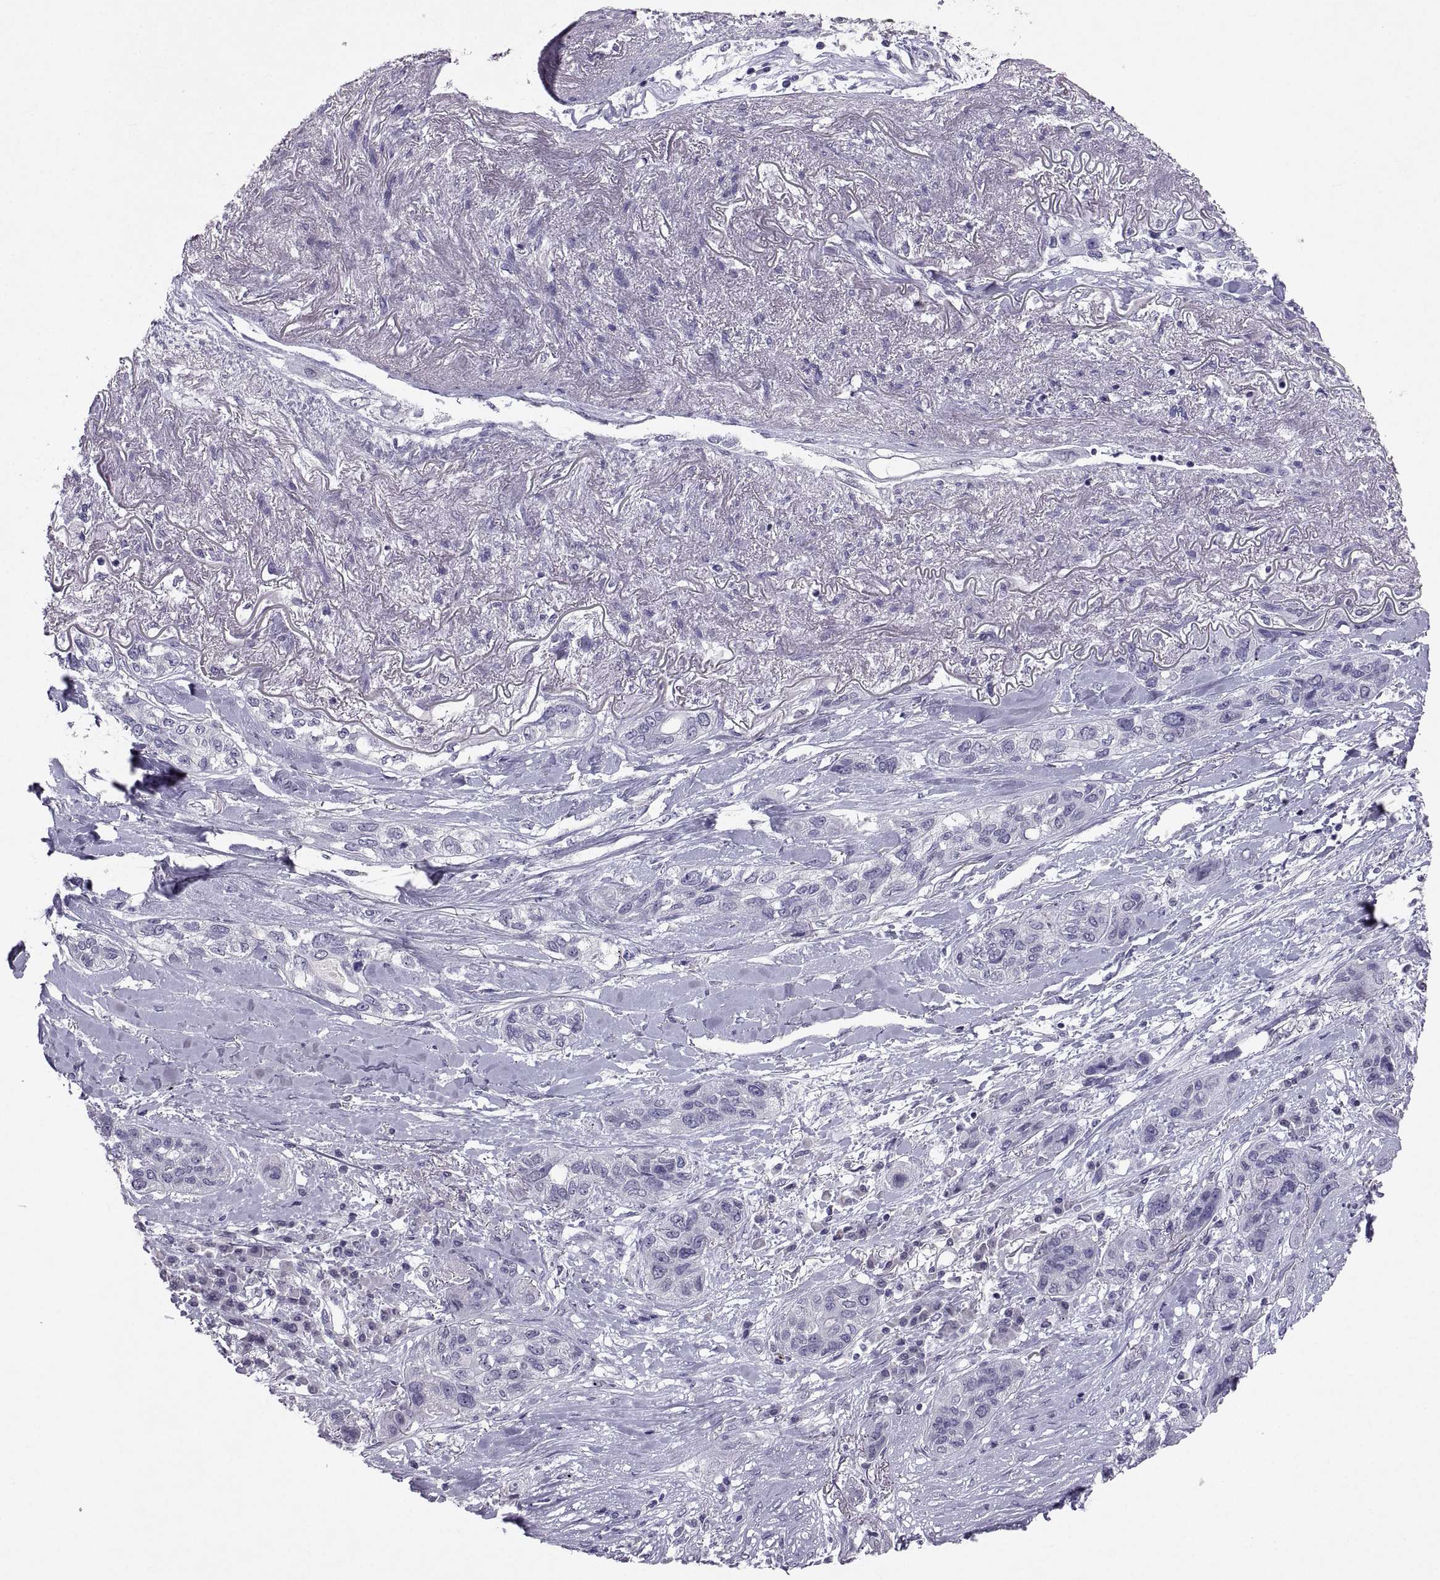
{"staining": {"intensity": "negative", "quantity": "none", "location": "none"}, "tissue": "lung cancer", "cell_type": "Tumor cells", "image_type": "cancer", "snomed": [{"axis": "morphology", "description": "Squamous cell carcinoma, NOS"}, {"axis": "topography", "description": "Lung"}], "caption": "DAB (3,3'-diaminobenzidine) immunohistochemical staining of human lung squamous cell carcinoma shows no significant expression in tumor cells.", "gene": "SOX21", "patient": {"sex": "female", "age": 70}}